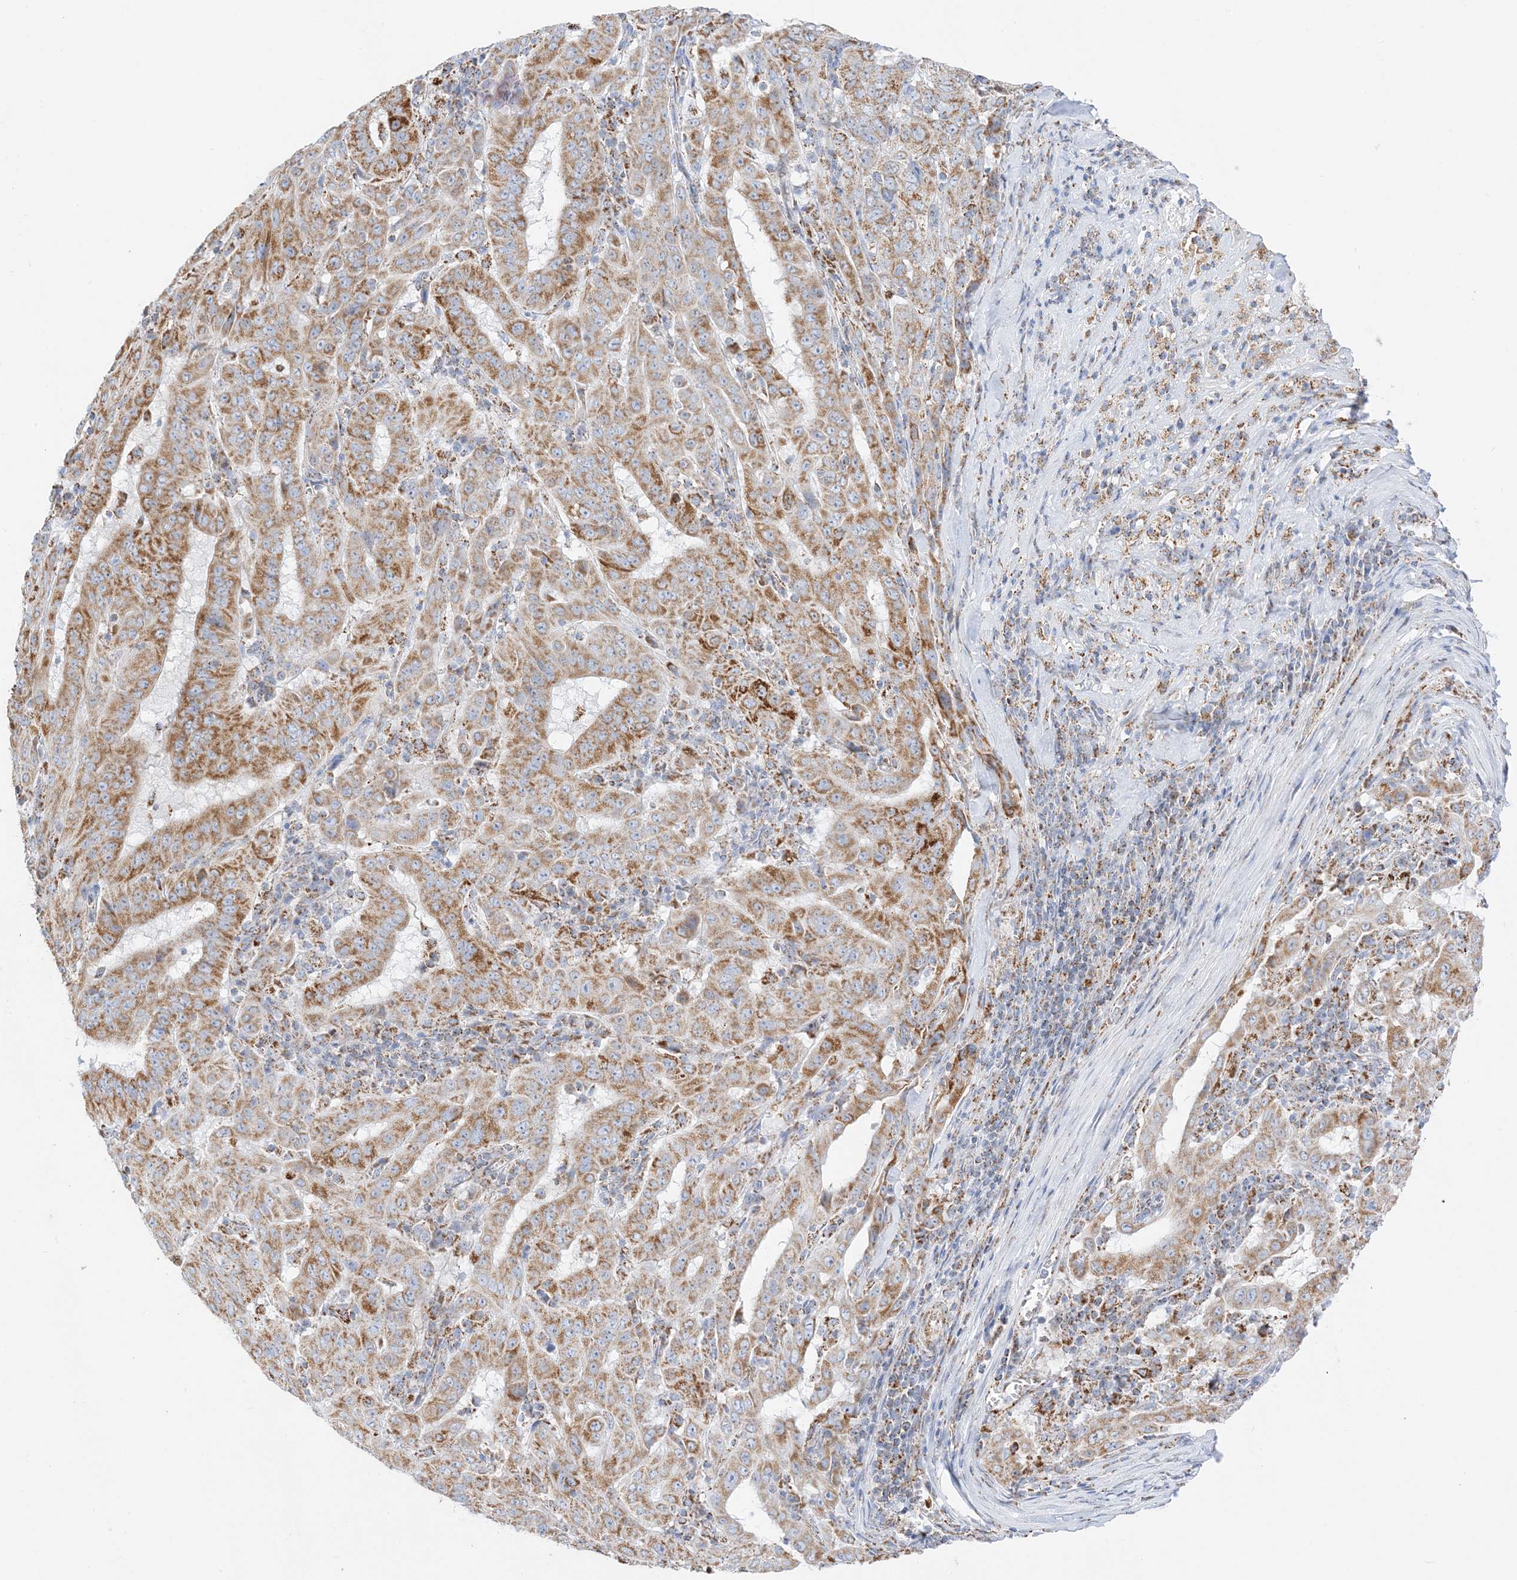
{"staining": {"intensity": "strong", "quantity": ">75%", "location": "cytoplasmic/membranous"}, "tissue": "pancreatic cancer", "cell_type": "Tumor cells", "image_type": "cancer", "snomed": [{"axis": "morphology", "description": "Adenocarcinoma, NOS"}, {"axis": "topography", "description": "Pancreas"}], "caption": "Pancreatic adenocarcinoma tissue reveals strong cytoplasmic/membranous expression in about >75% of tumor cells", "gene": "CAPN13", "patient": {"sex": "male", "age": 63}}